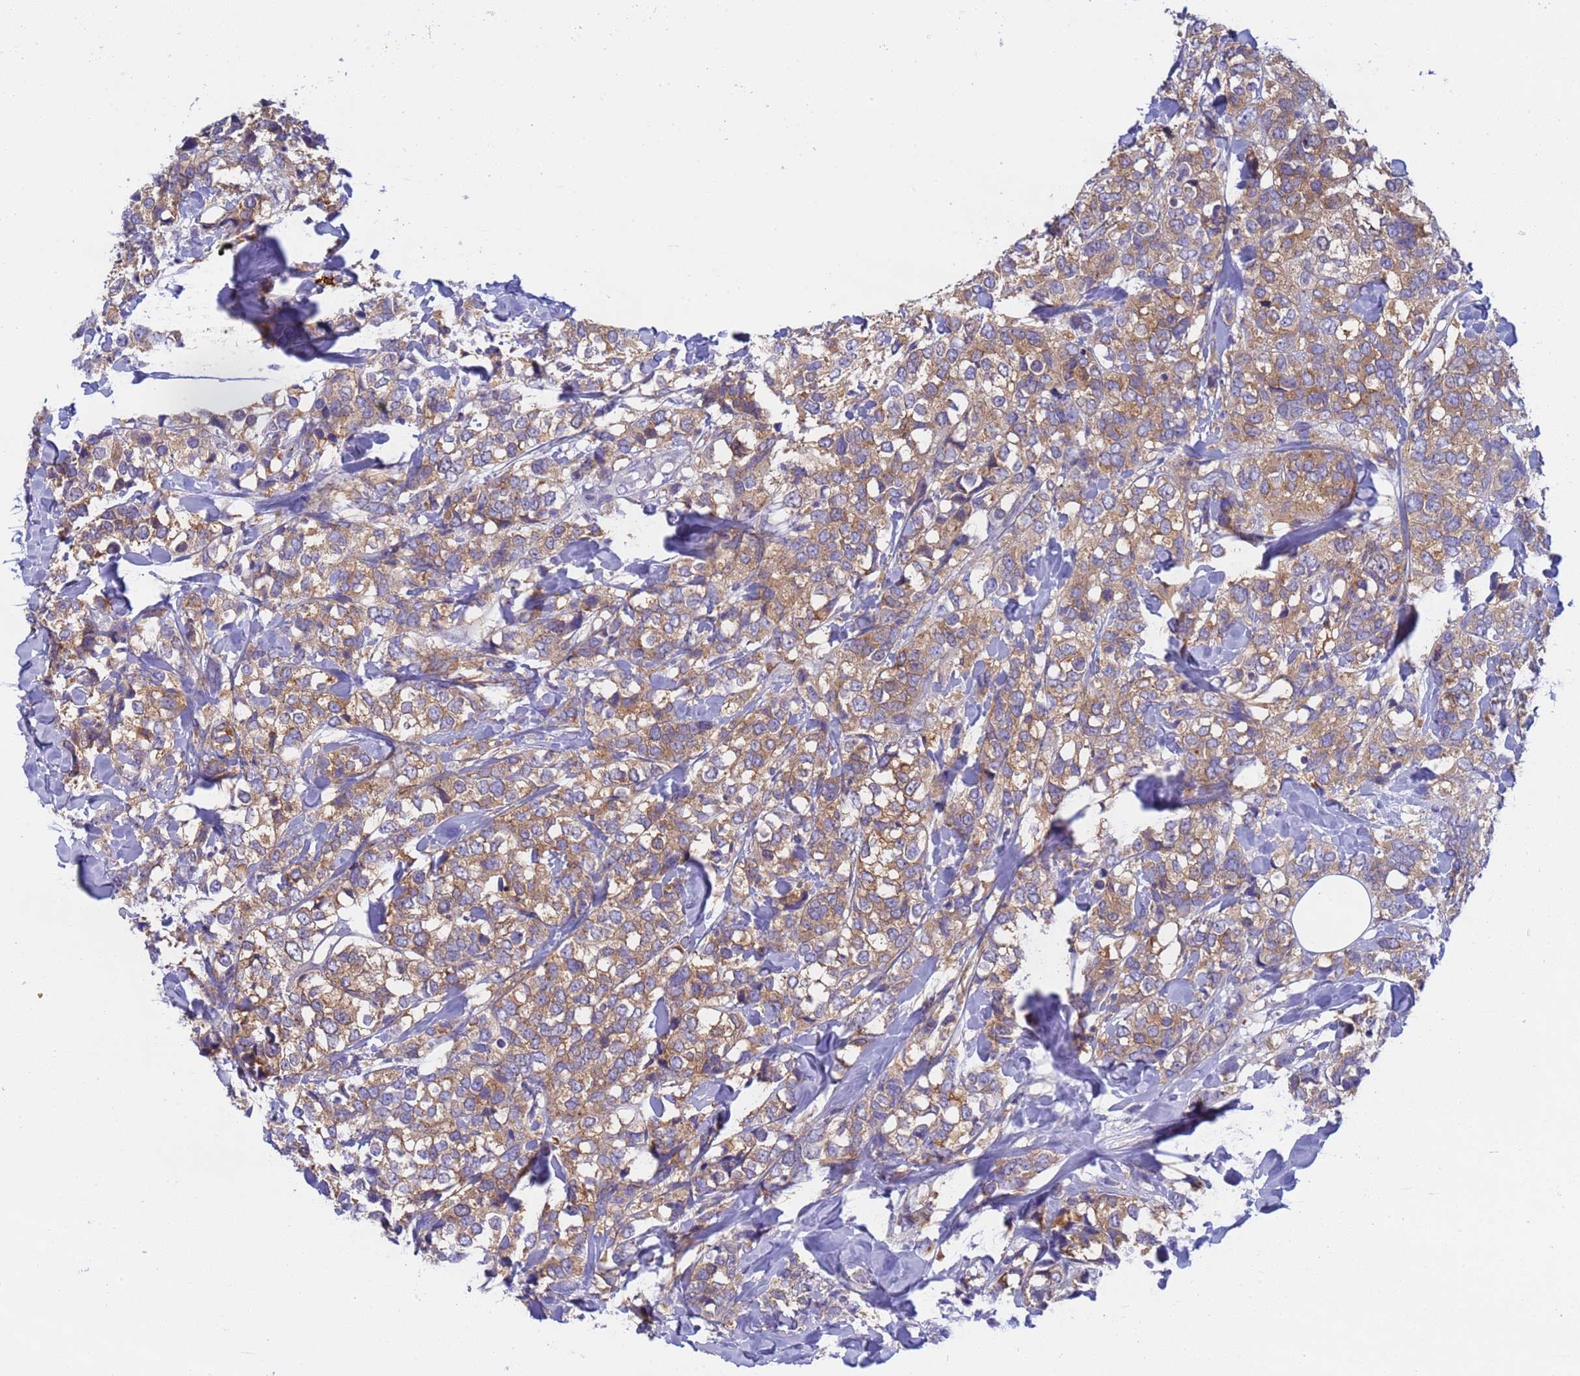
{"staining": {"intensity": "weak", "quantity": ">75%", "location": "cytoplasmic/membranous"}, "tissue": "breast cancer", "cell_type": "Tumor cells", "image_type": "cancer", "snomed": [{"axis": "morphology", "description": "Lobular carcinoma"}, {"axis": "topography", "description": "Breast"}], "caption": "Breast cancer (lobular carcinoma) stained for a protein exhibits weak cytoplasmic/membranous positivity in tumor cells.", "gene": "CAPN7", "patient": {"sex": "female", "age": 59}}